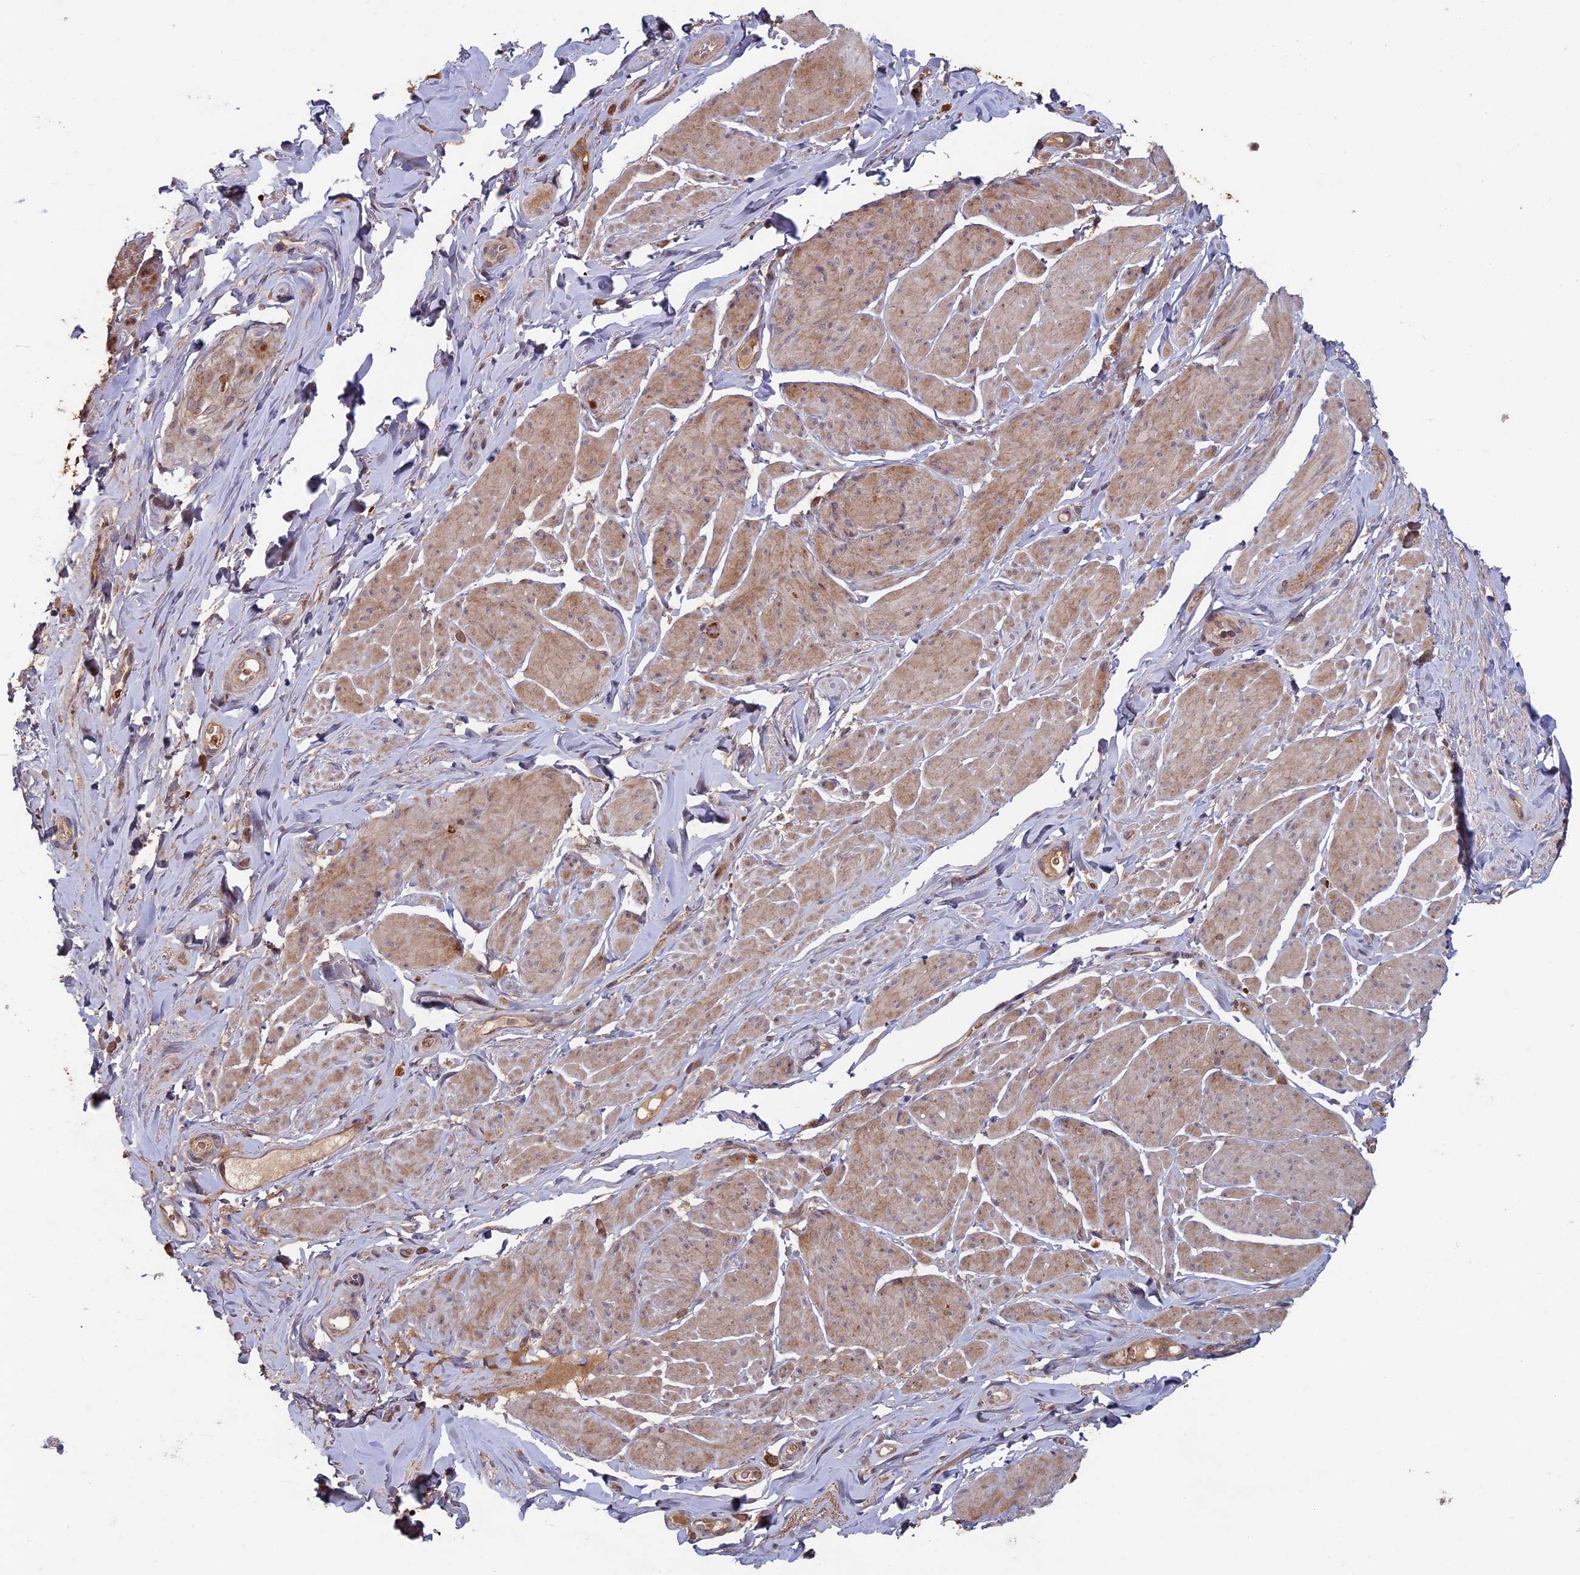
{"staining": {"intensity": "weak", "quantity": "25%-75%", "location": "cytoplasmic/membranous"}, "tissue": "smooth muscle", "cell_type": "Smooth muscle cells", "image_type": "normal", "snomed": [{"axis": "morphology", "description": "Normal tissue, NOS"}, {"axis": "topography", "description": "Smooth muscle"}, {"axis": "topography", "description": "Peripheral nerve tissue"}], "caption": "Protein analysis of benign smooth muscle shows weak cytoplasmic/membranous positivity in about 25%-75% of smooth muscle cells.", "gene": "RCCD1", "patient": {"sex": "male", "age": 69}}